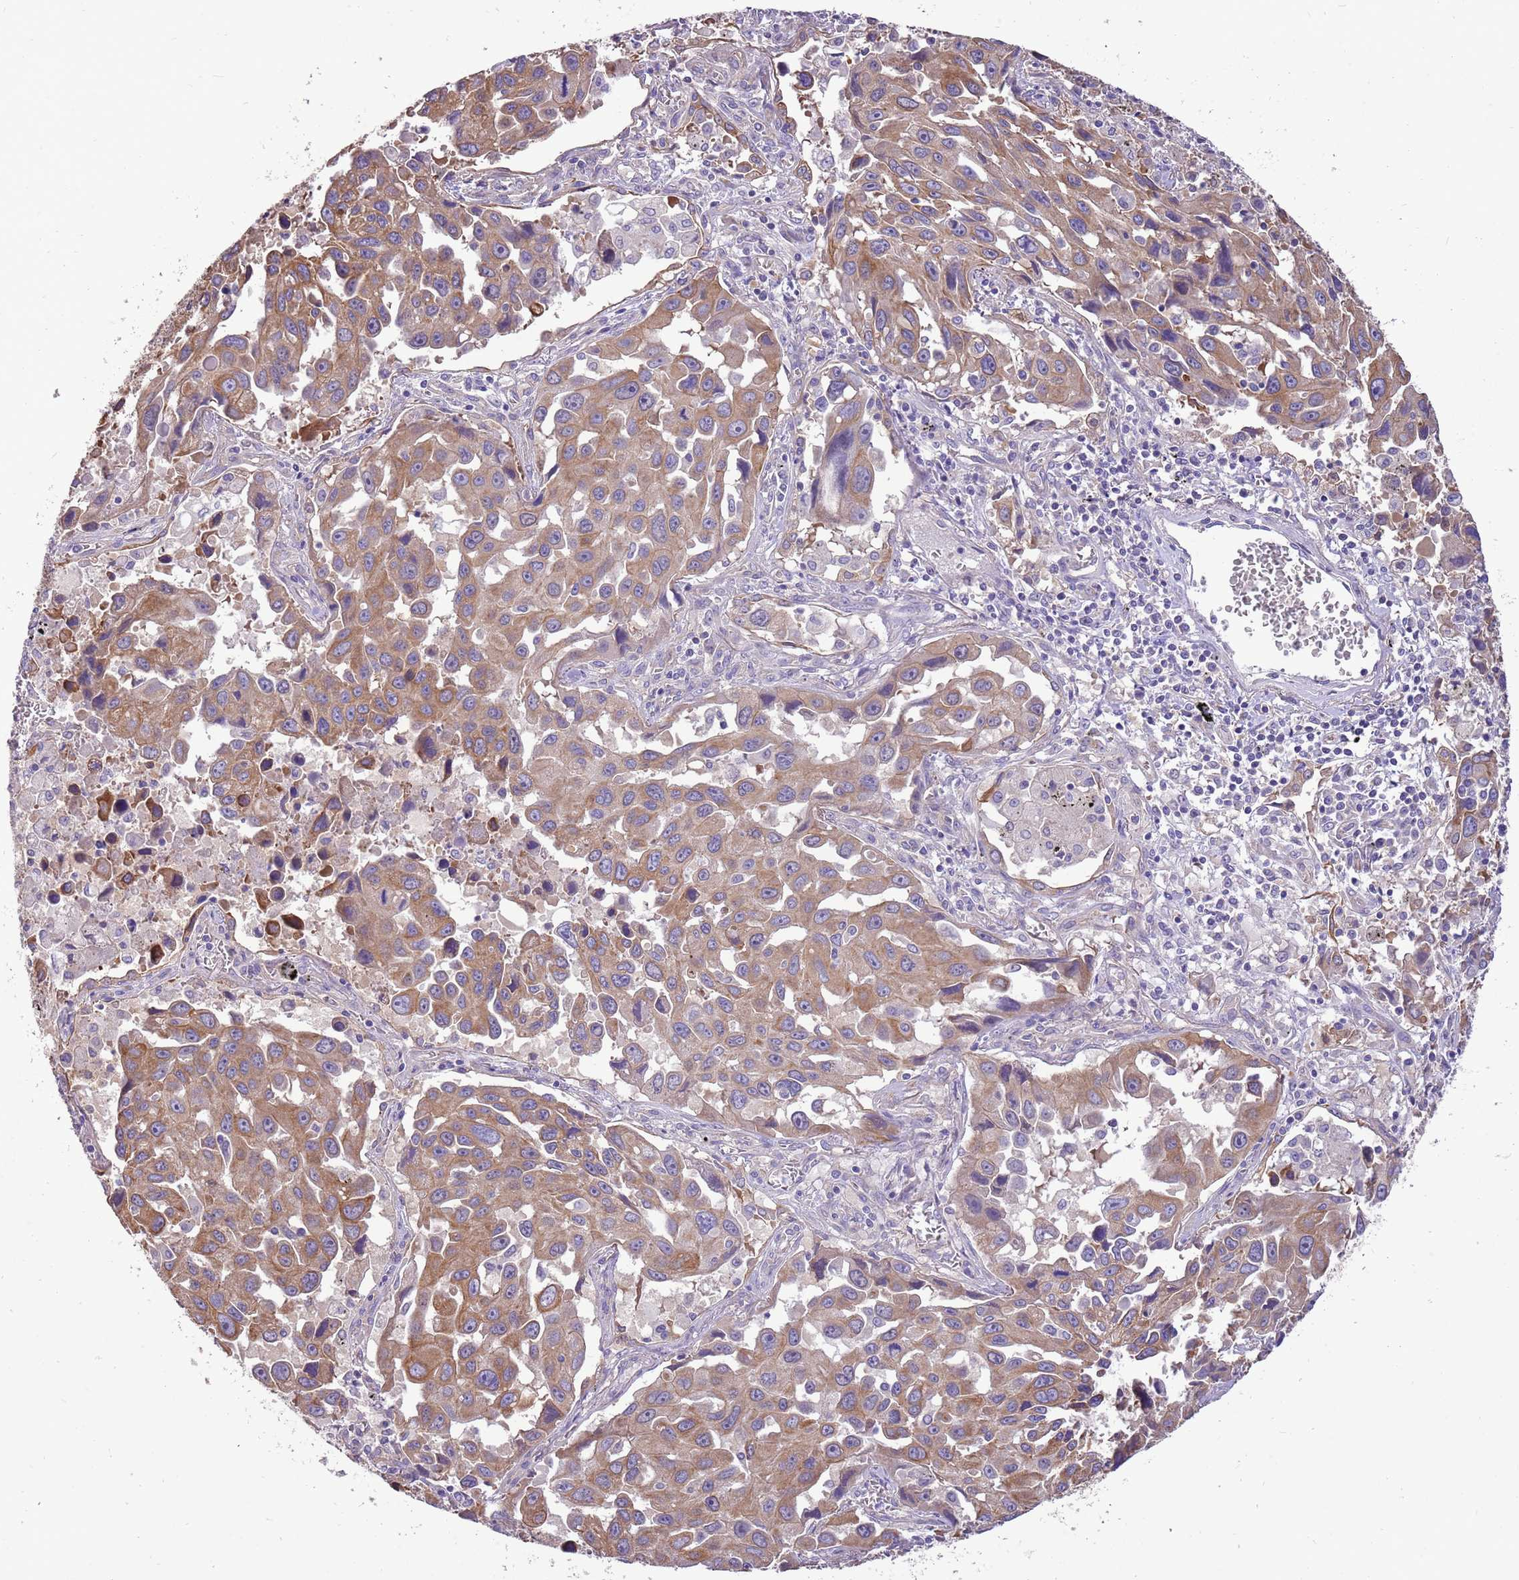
{"staining": {"intensity": "moderate", "quantity": ">75%", "location": "cytoplasmic/membranous"}, "tissue": "lung cancer", "cell_type": "Tumor cells", "image_type": "cancer", "snomed": [{"axis": "morphology", "description": "Adenocarcinoma, NOS"}, {"axis": "topography", "description": "Lung"}], "caption": "High-power microscopy captured an IHC image of lung cancer, revealing moderate cytoplasmic/membranous positivity in about >75% of tumor cells.", "gene": "WASHC4", "patient": {"sex": "male", "age": 66}}